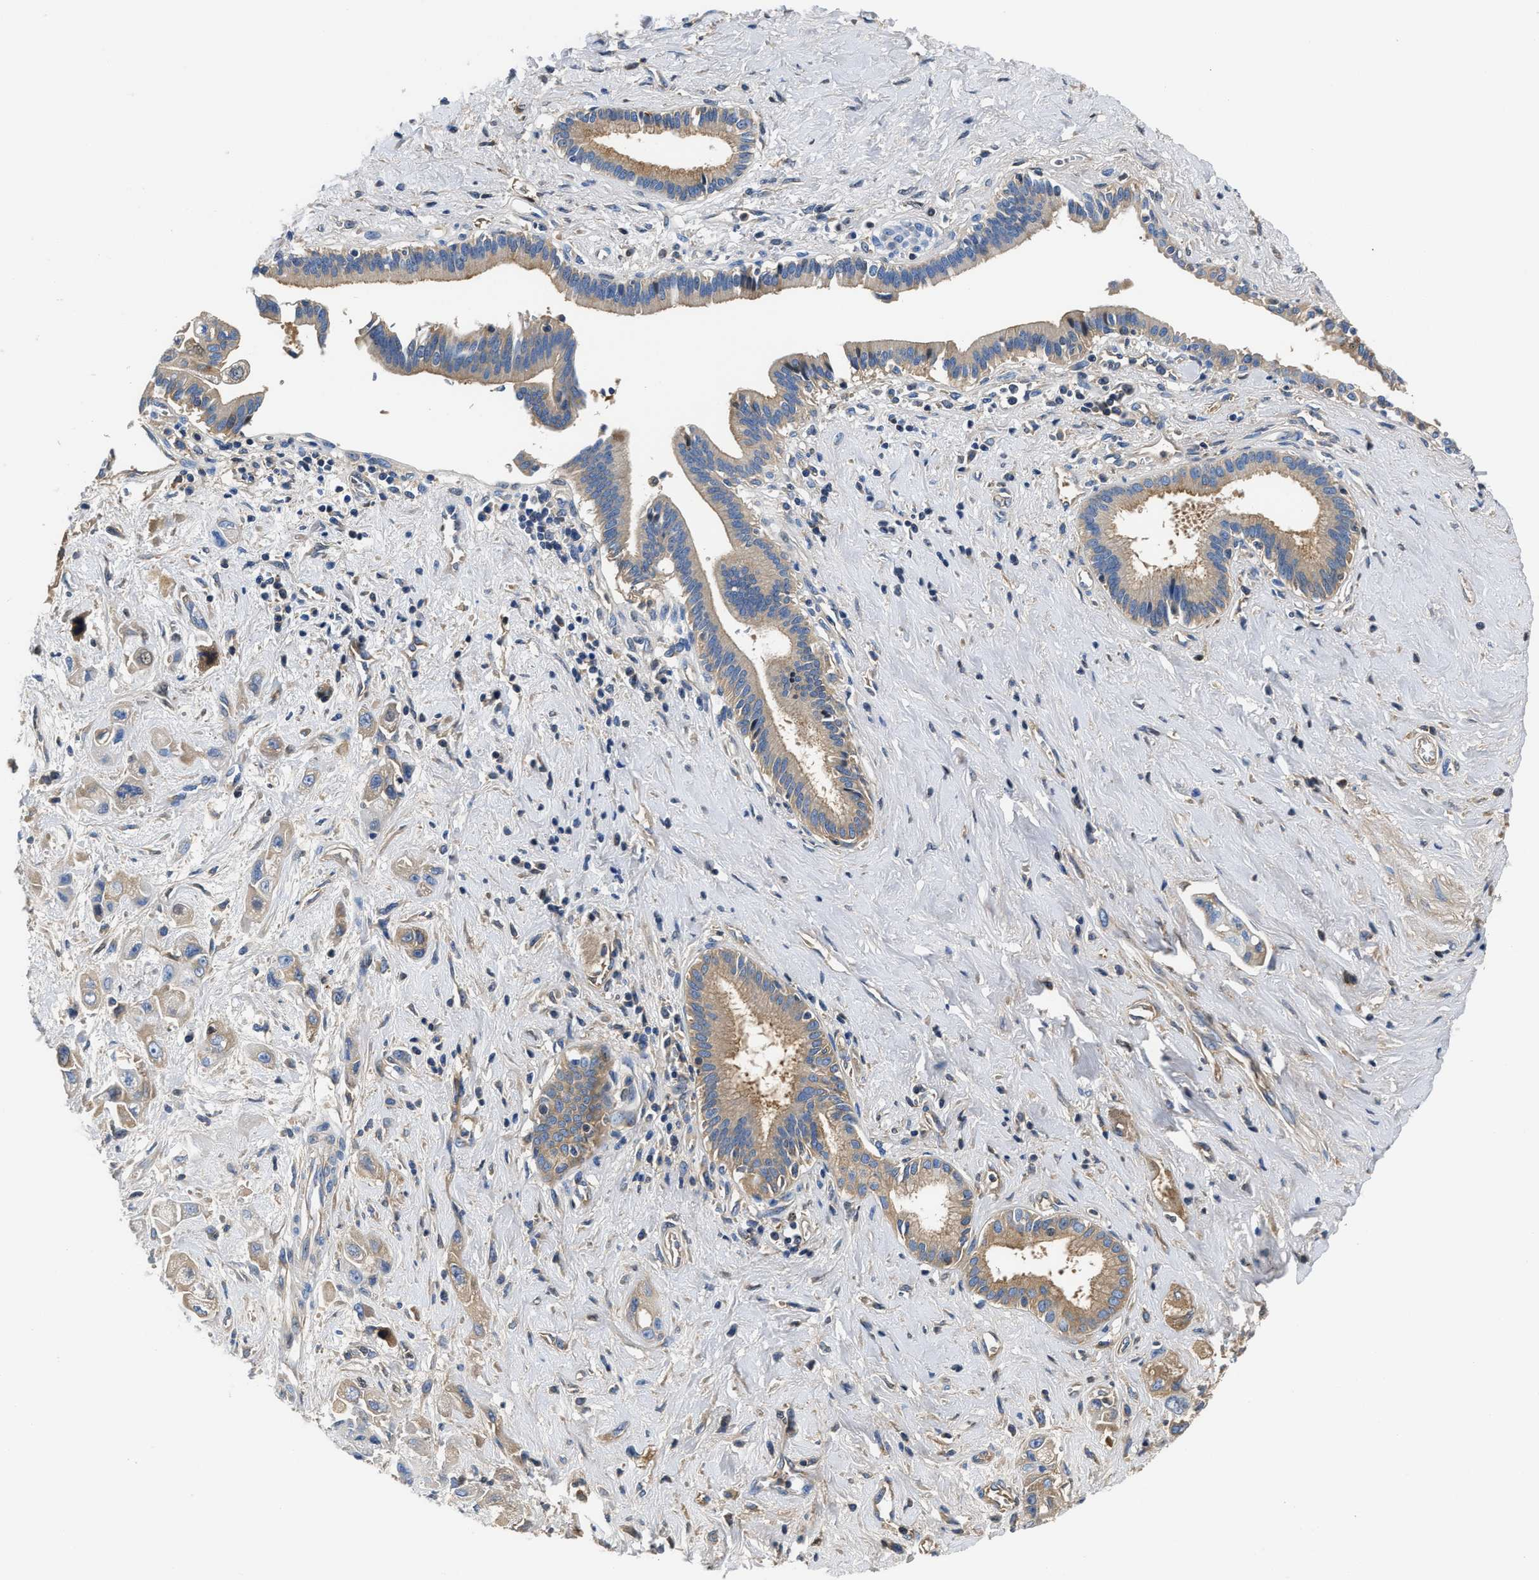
{"staining": {"intensity": "moderate", "quantity": ">75%", "location": "cytoplasmic/membranous"}, "tissue": "pancreatic cancer", "cell_type": "Tumor cells", "image_type": "cancer", "snomed": [{"axis": "morphology", "description": "Adenocarcinoma, NOS"}, {"axis": "topography", "description": "Pancreas"}], "caption": "Immunohistochemistry (IHC) micrograph of human pancreatic cancer stained for a protein (brown), which demonstrates medium levels of moderate cytoplasmic/membranous positivity in approximately >75% of tumor cells.", "gene": "GC", "patient": {"sex": "female", "age": 66}}